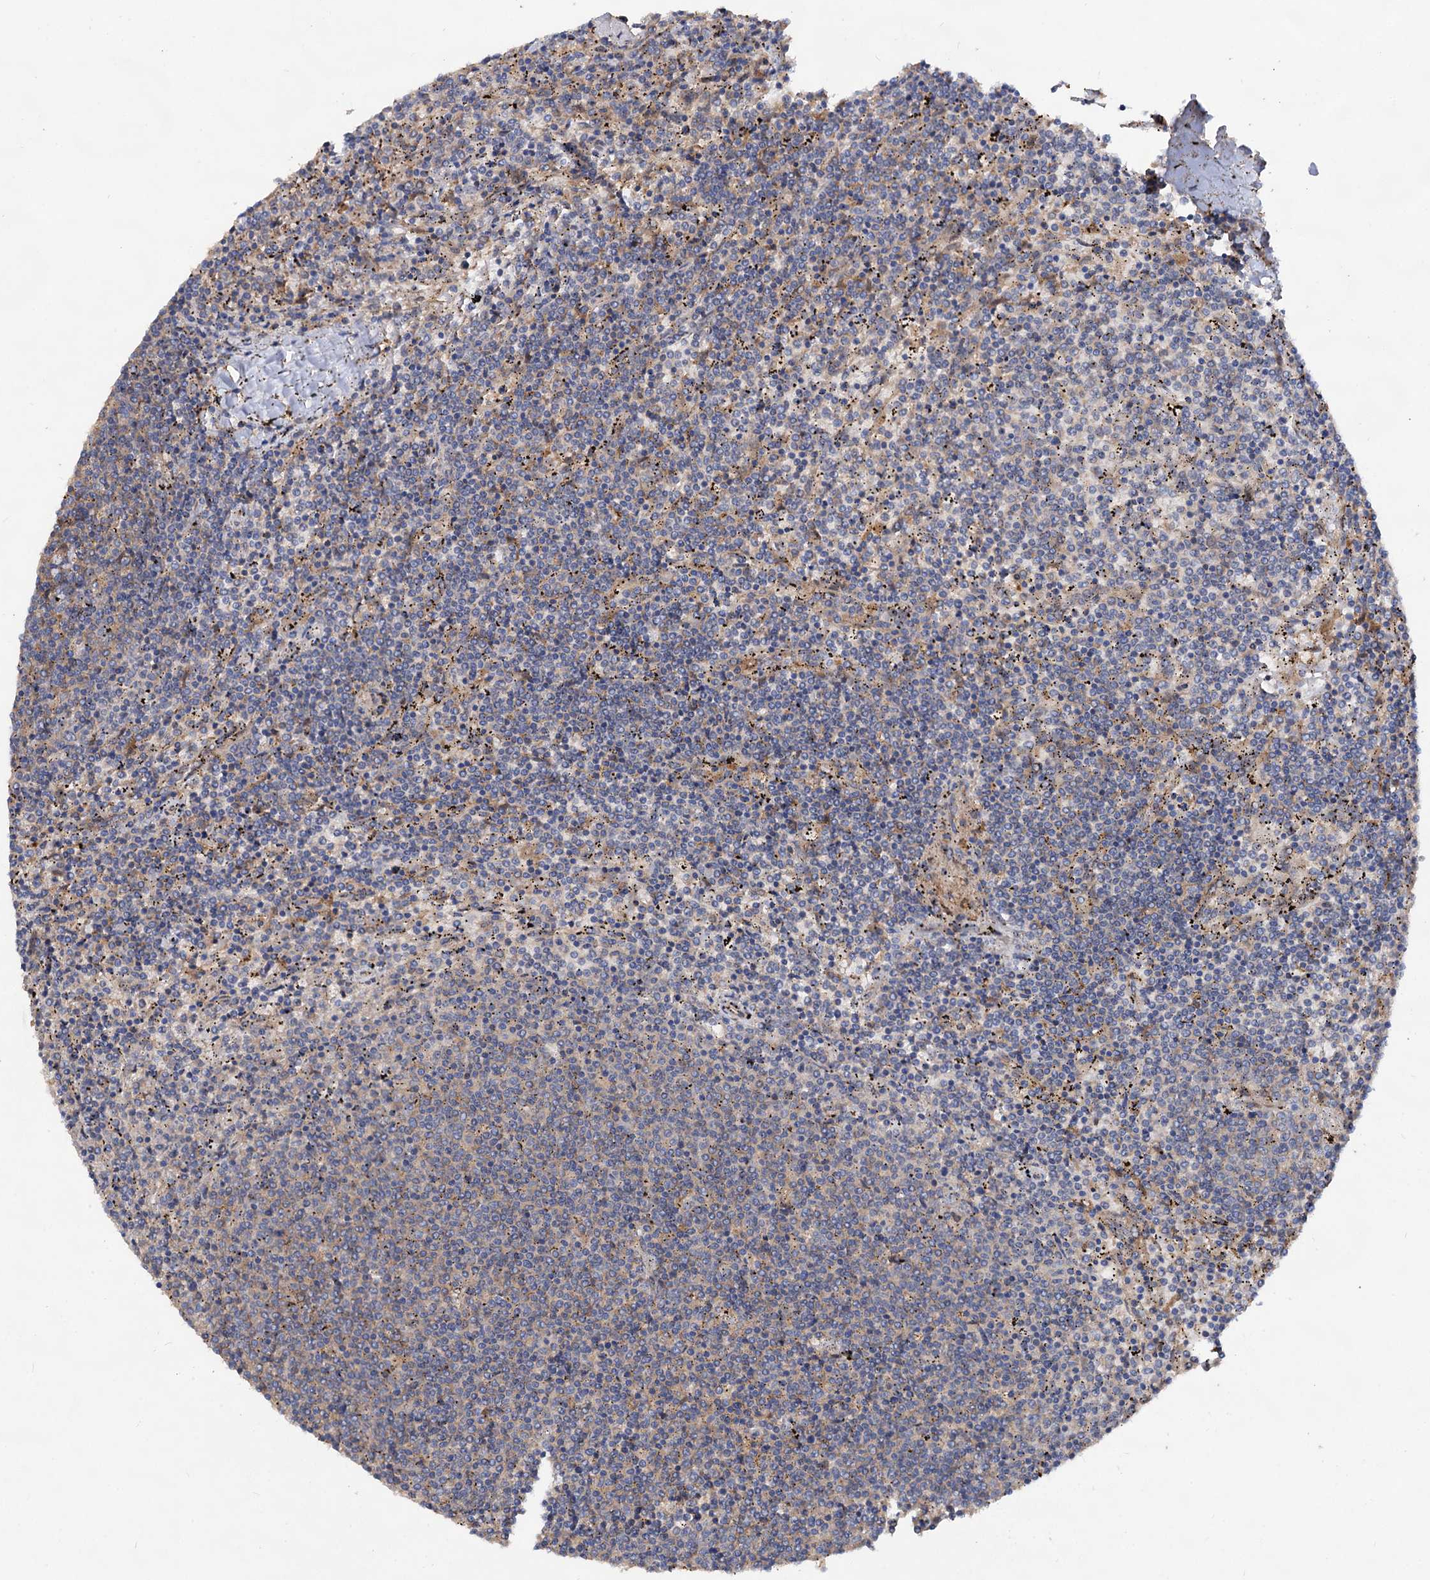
{"staining": {"intensity": "negative", "quantity": "none", "location": "none"}, "tissue": "lymphoma", "cell_type": "Tumor cells", "image_type": "cancer", "snomed": [{"axis": "morphology", "description": "Malignant lymphoma, non-Hodgkin's type, Low grade"}, {"axis": "topography", "description": "Spleen"}], "caption": "A micrograph of human lymphoma is negative for staining in tumor cells.", "gene": "VPS29", "patient": {"sex": "female", "age": 50}}